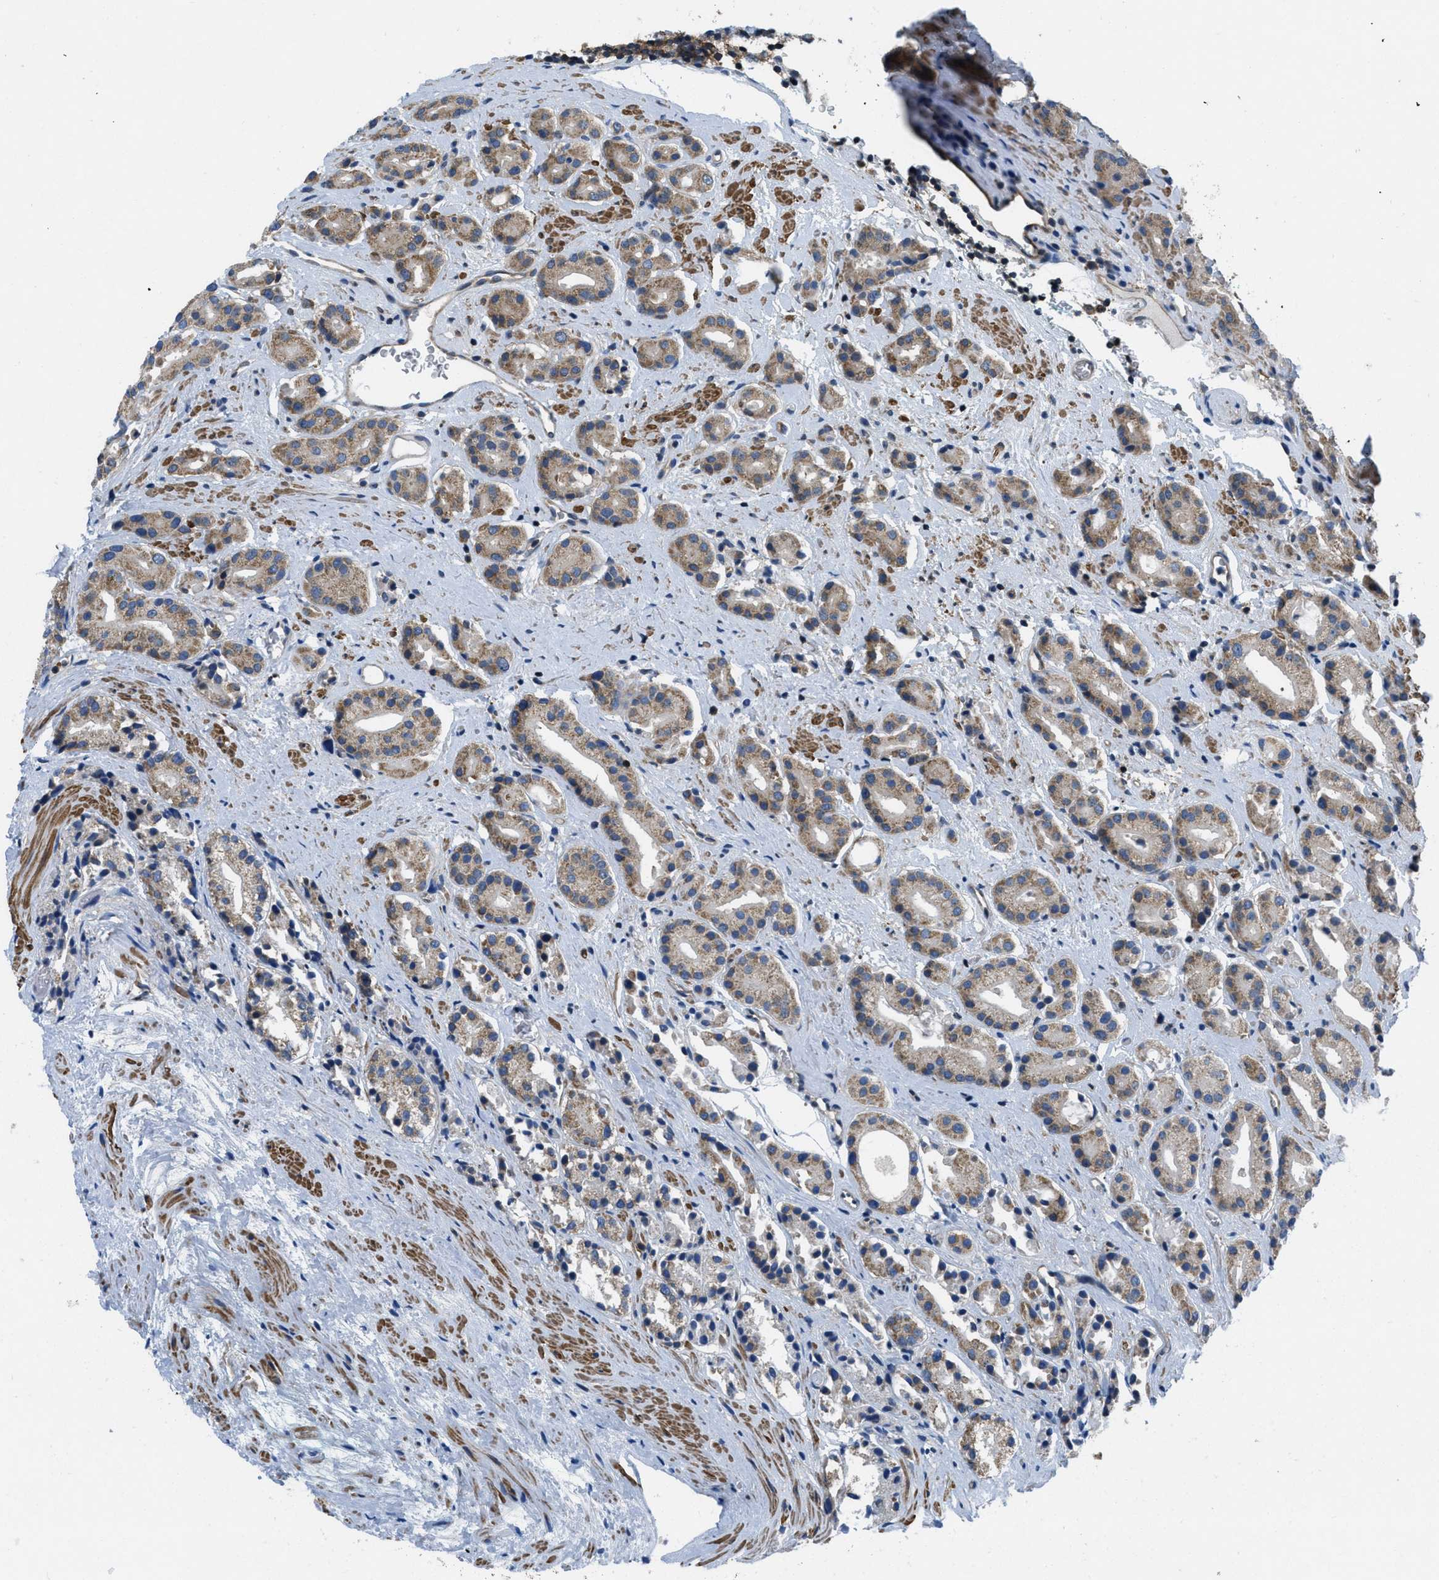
{"staining": {"intensity": "weak", "quantity": ">75%", "location": "cytoplasmic/membranous"}, "tissue": "prostate cancer", "cell_type": "Tumor cells", "image_type": "cancer", "snomed": [{"axis": "morphology", "description": "Adenocarcinoma, High grade"}, {"axis": "topography", "description": "Prostate"}], "caption": "A brown stain labels weak cytoplasmic/membranous expression of a protein in prostate cancer (high-grade adenocarcinoma) tumor cells.", "gene": "PIP5K1C", "patient": {"sex": "male", "age": 71}}